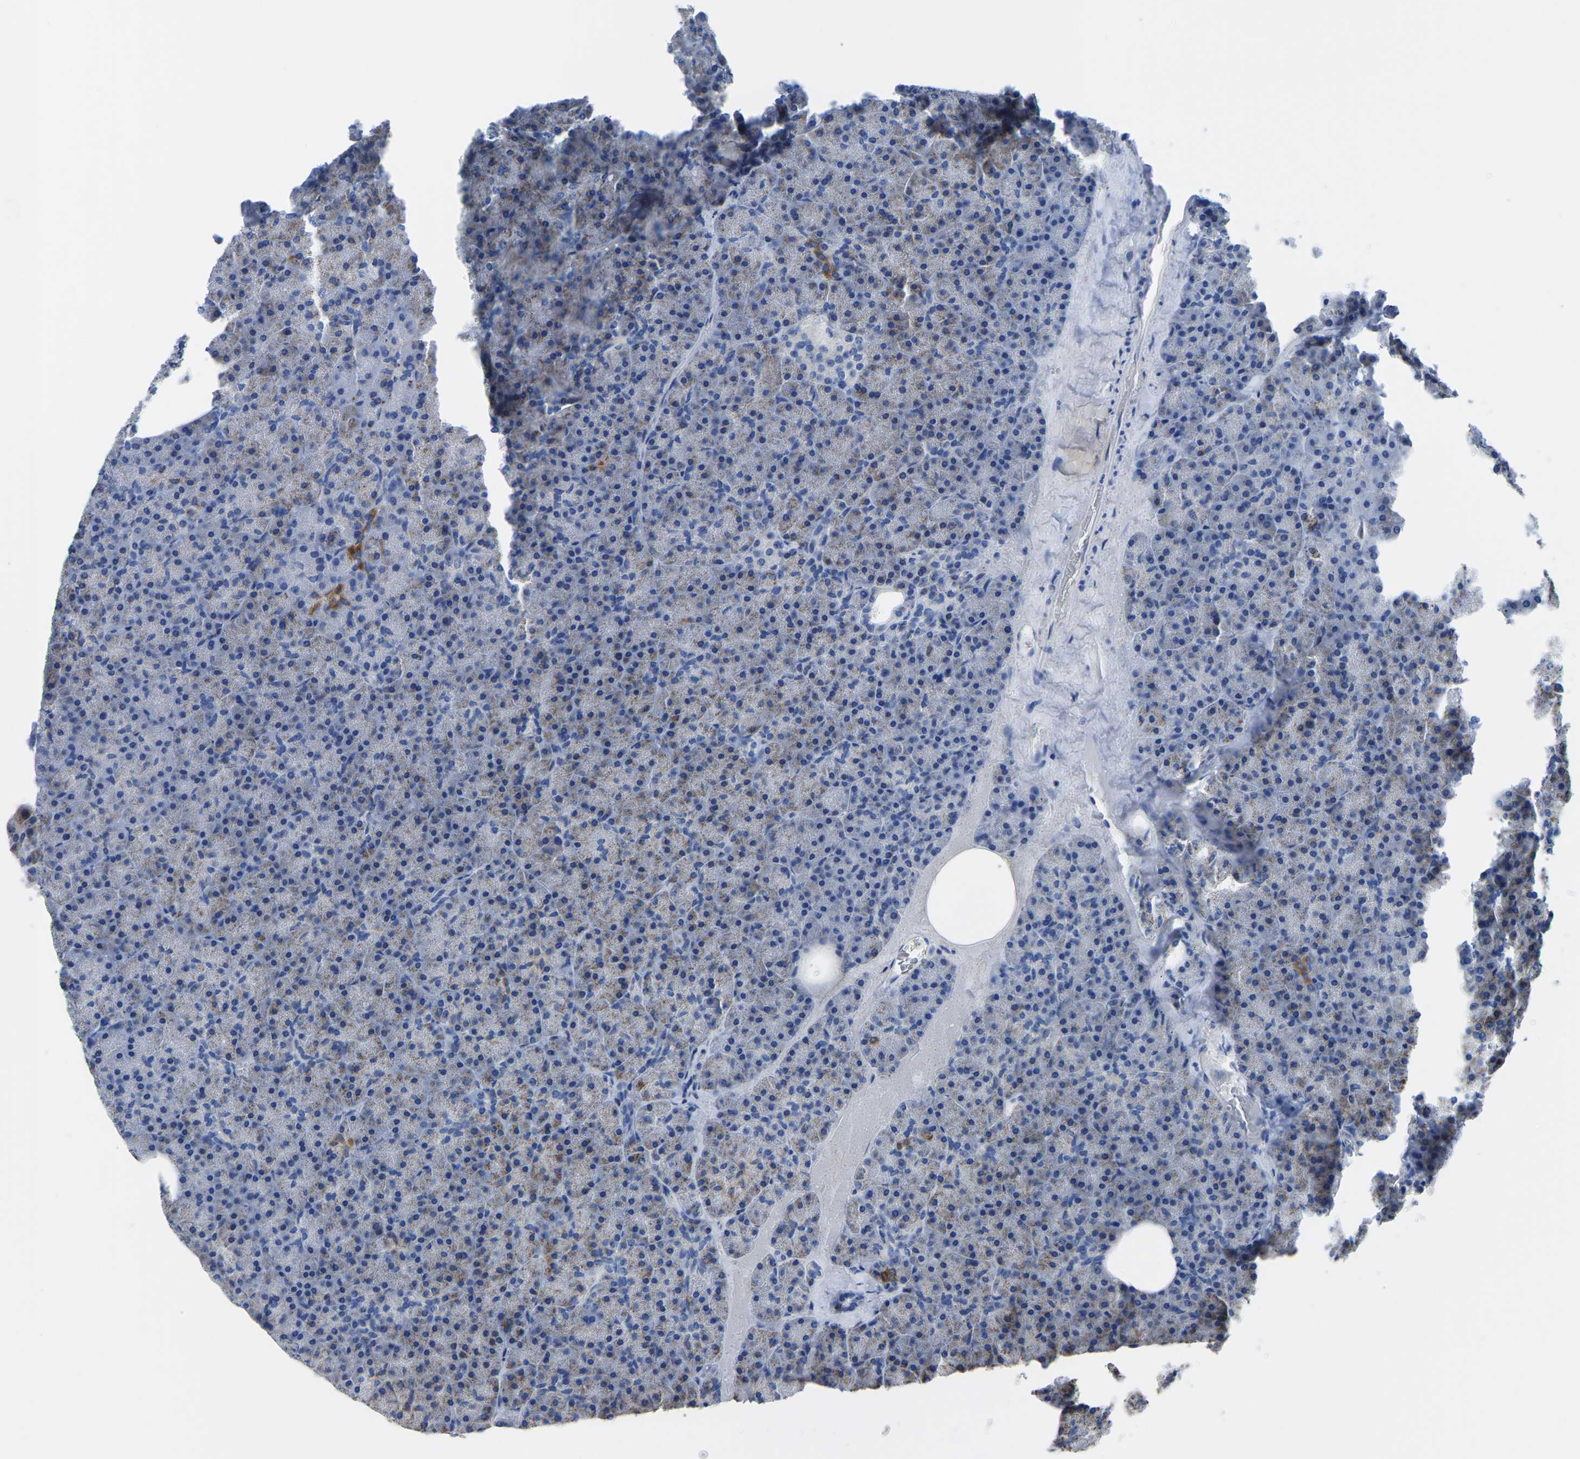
{"staining": {"intensity": "moderate", "quantity": "25%-75%", "location": "cytoplasmic/membranous"}, "tissue": "pancreas", "cell_type": "Exocrine glandular cells", "image_type": "normal", "snomed": [{"axis": "morphology", "description": "Normal tissue, NOS"}, {"axis": "morphology", "description": "Carcinoid, malignant, NOS"}, {"axis": "topography", "description": "Pancreas"}], "caption": "Immunohistochemistry (DAB (3,3'-diaminobenzidine)) staining of normal pancreas demonstrates moderate cytoplasmic/membranous protein expression in approximately 25%-75% of exocrine glandular cells. (DAB = brown stain, brightfield microscopy at high magnification).", "gene": "ETFA", "patient": {"sex": "female", "age": 35}}